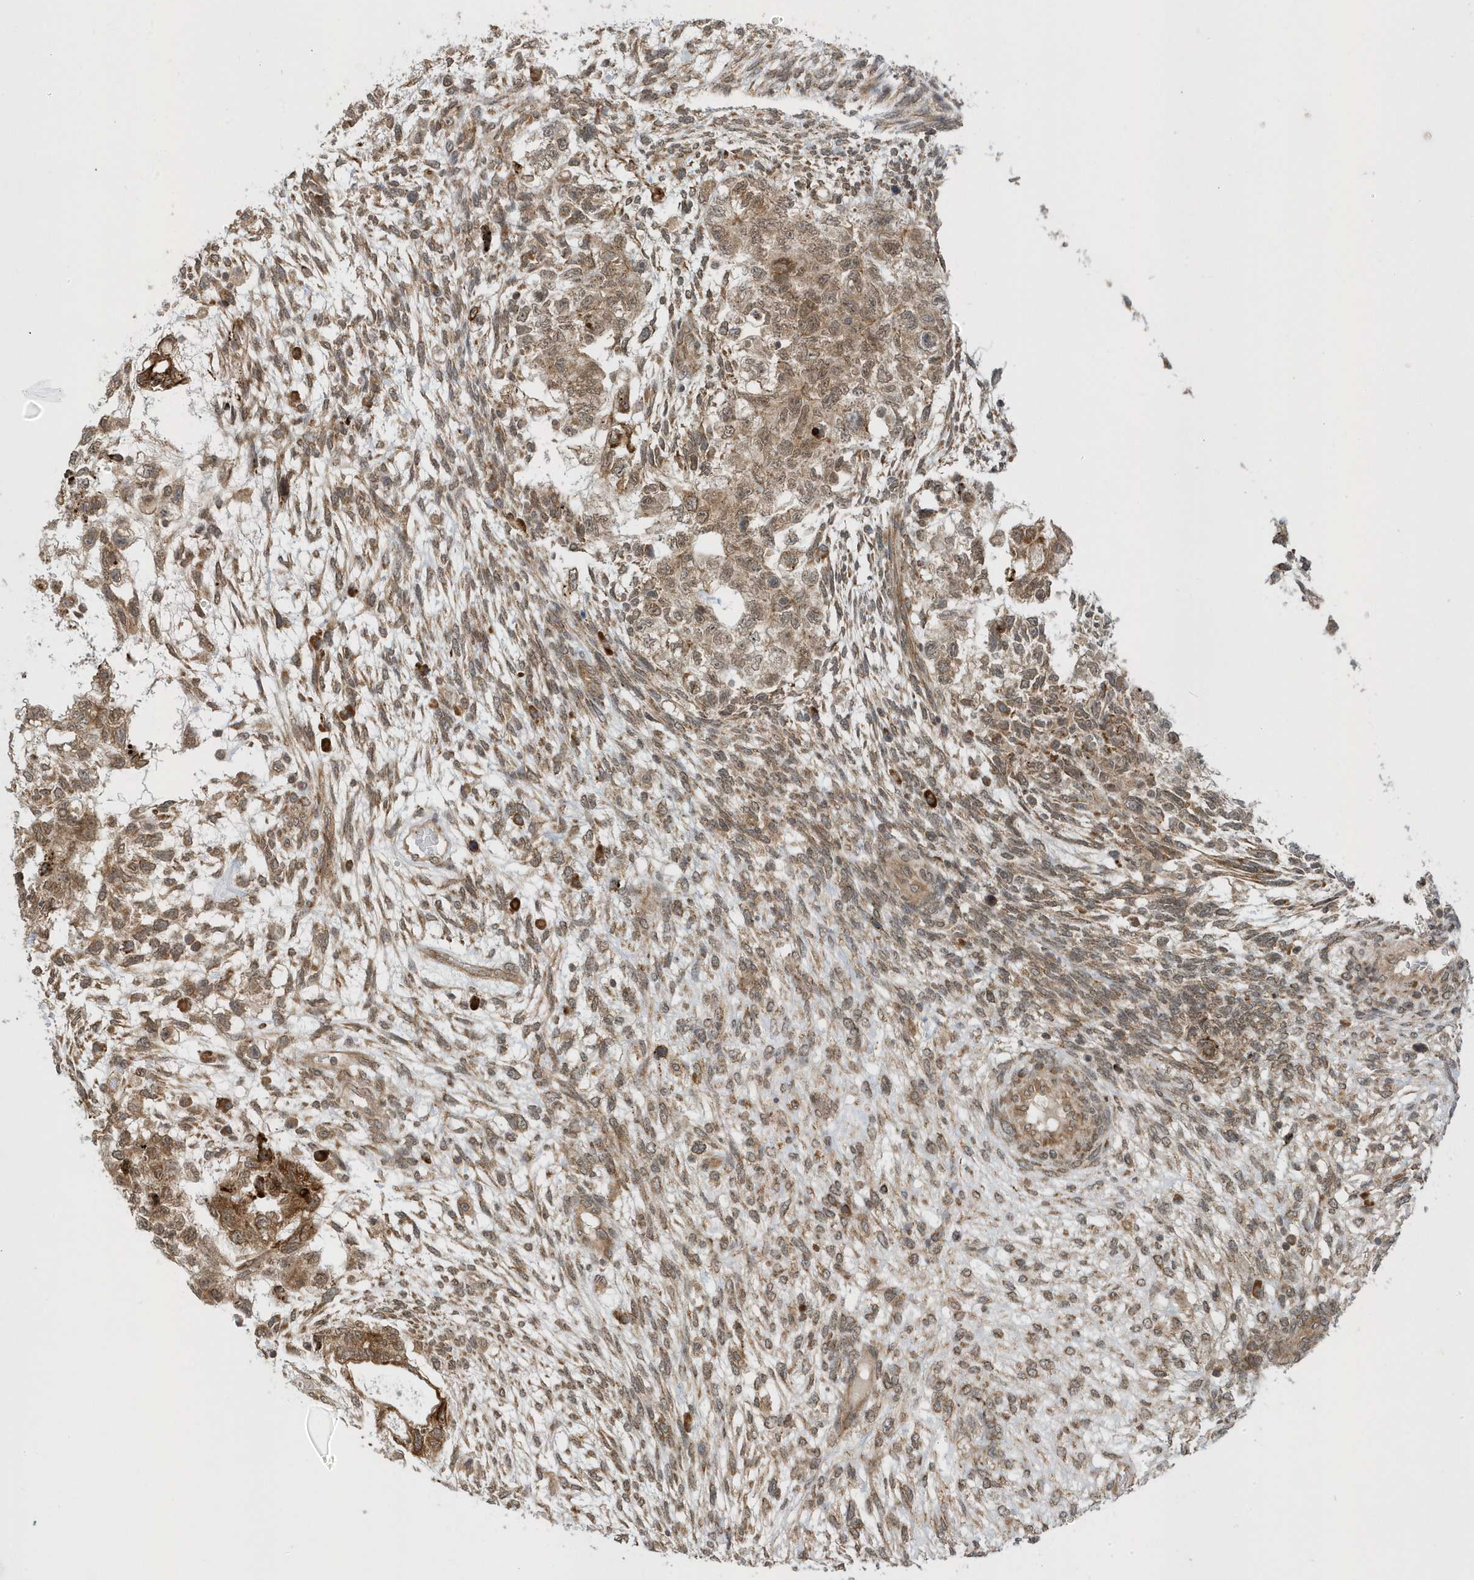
{"staining": {"intensity": "moderate", "quantity": ">75%", "location": "cytoplasmic/membranous,nuclear"}, "tissue": "testis cancer", "cell_type": "Tumor cells", "image_type": "cancer", "snomed": [{"axis": "morphology", "description": "Normal tissue, NOS"}, {"axis": "morphology", "description": "Carcinoma, Embryonal, NOS"}, {"axis": "topography", "description": "Testis"}], "caption": "Tumor cells demonstrate medium levels of moderate cytoplasmic/membranous and nuclear expression in approximately >75% of cells in testis embryonal carcinoma.", "gene": "METTL21A", "patient": {"sex": "male", "age": 36}}